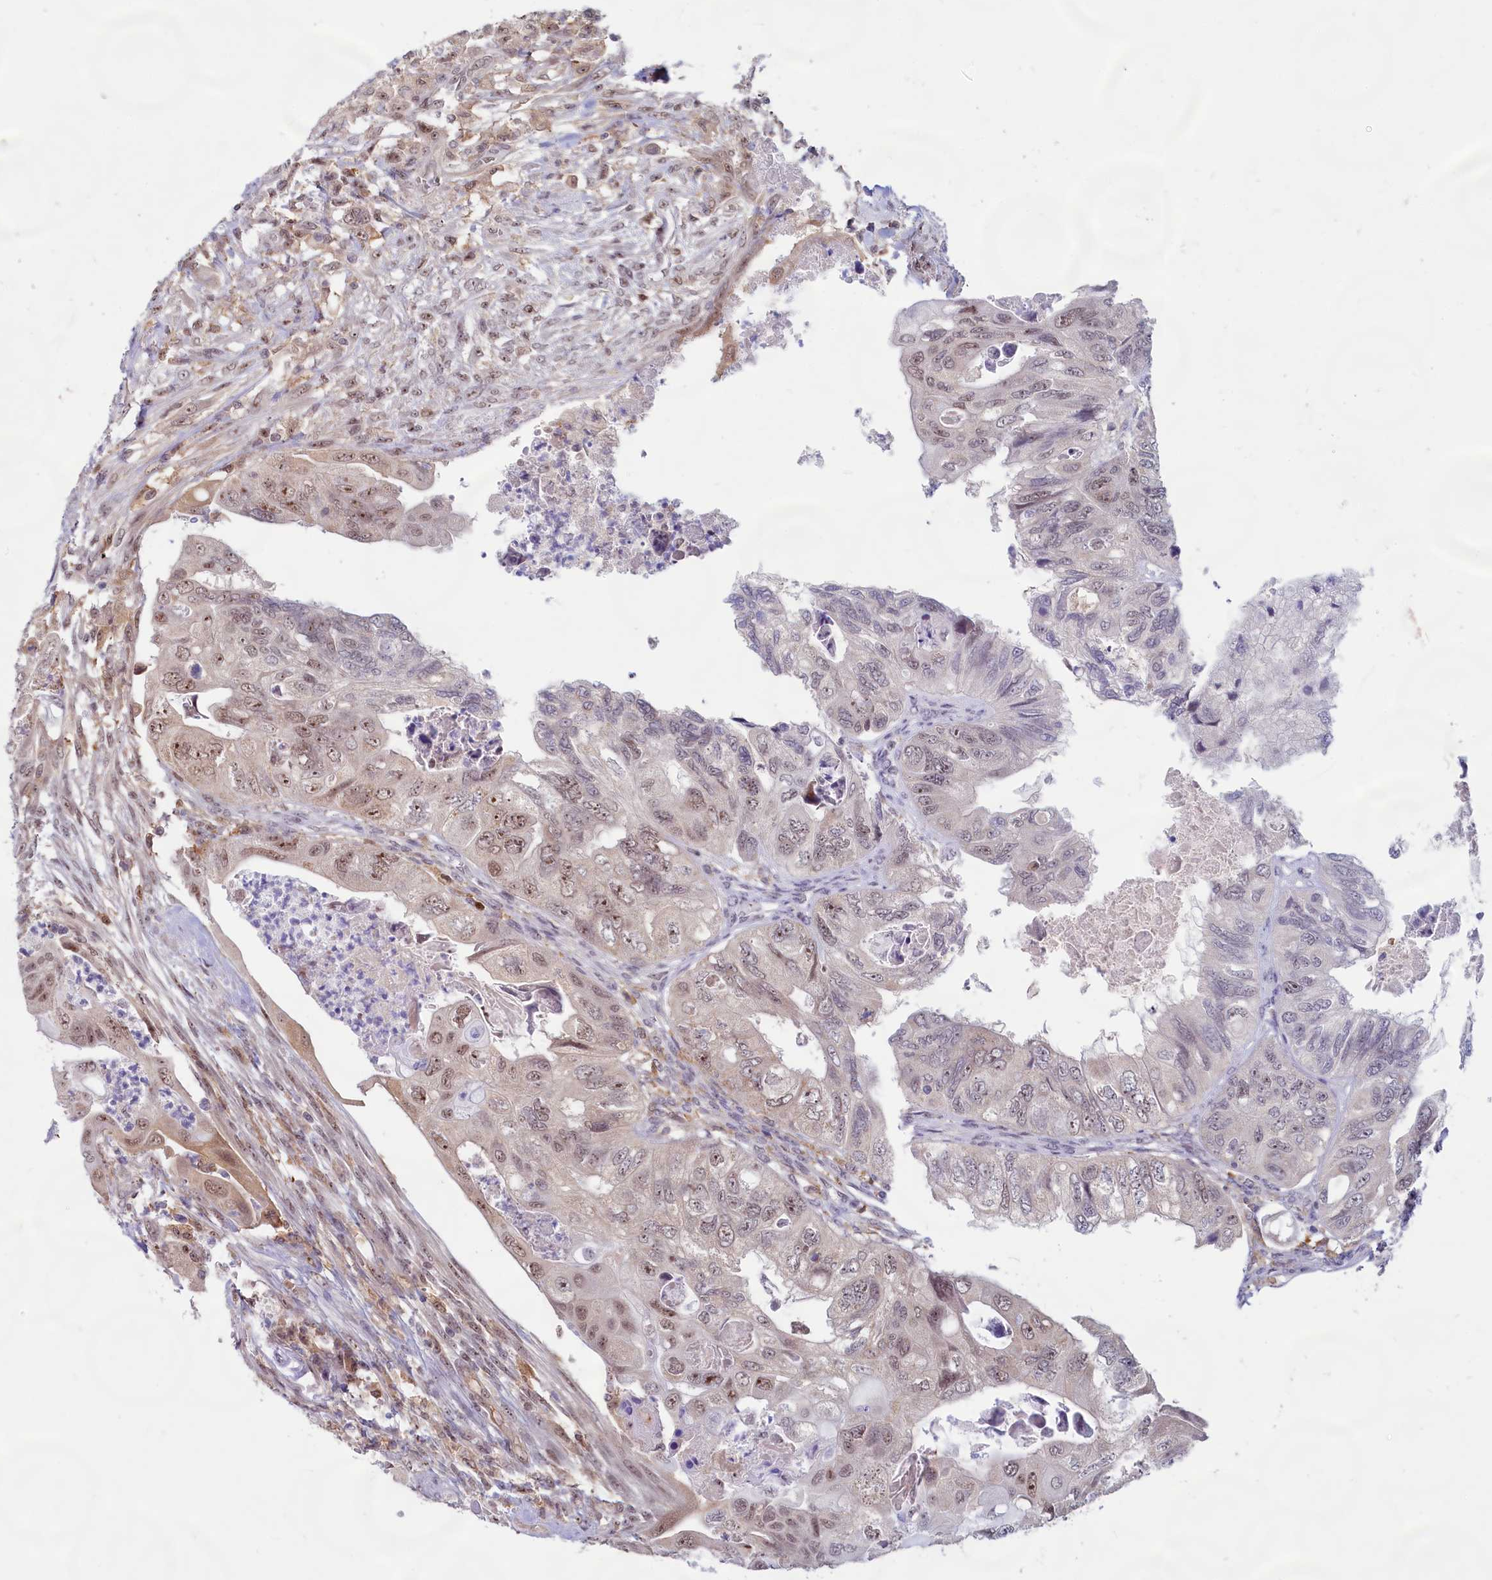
{"staining": {"intensity": "moderate", "quantity": "<25%", "location": "nuclear"}, "tissue": "colorectal cancer", "cell_type": "Tumor cells", "image_type": "cancer", "snomed": [{"axis": "morphology", "description": "Adenocarcinoma, NOS"}, {"axis": "topography", "description": "Rectum"}], "caption": "Colorectal cancer (adenocarcinoma) stained with IHC displays moderate nuclear staining in about <25% of tumor cells.", "gene": "C1D", "patient": {"sex": "male", "age": 63}}